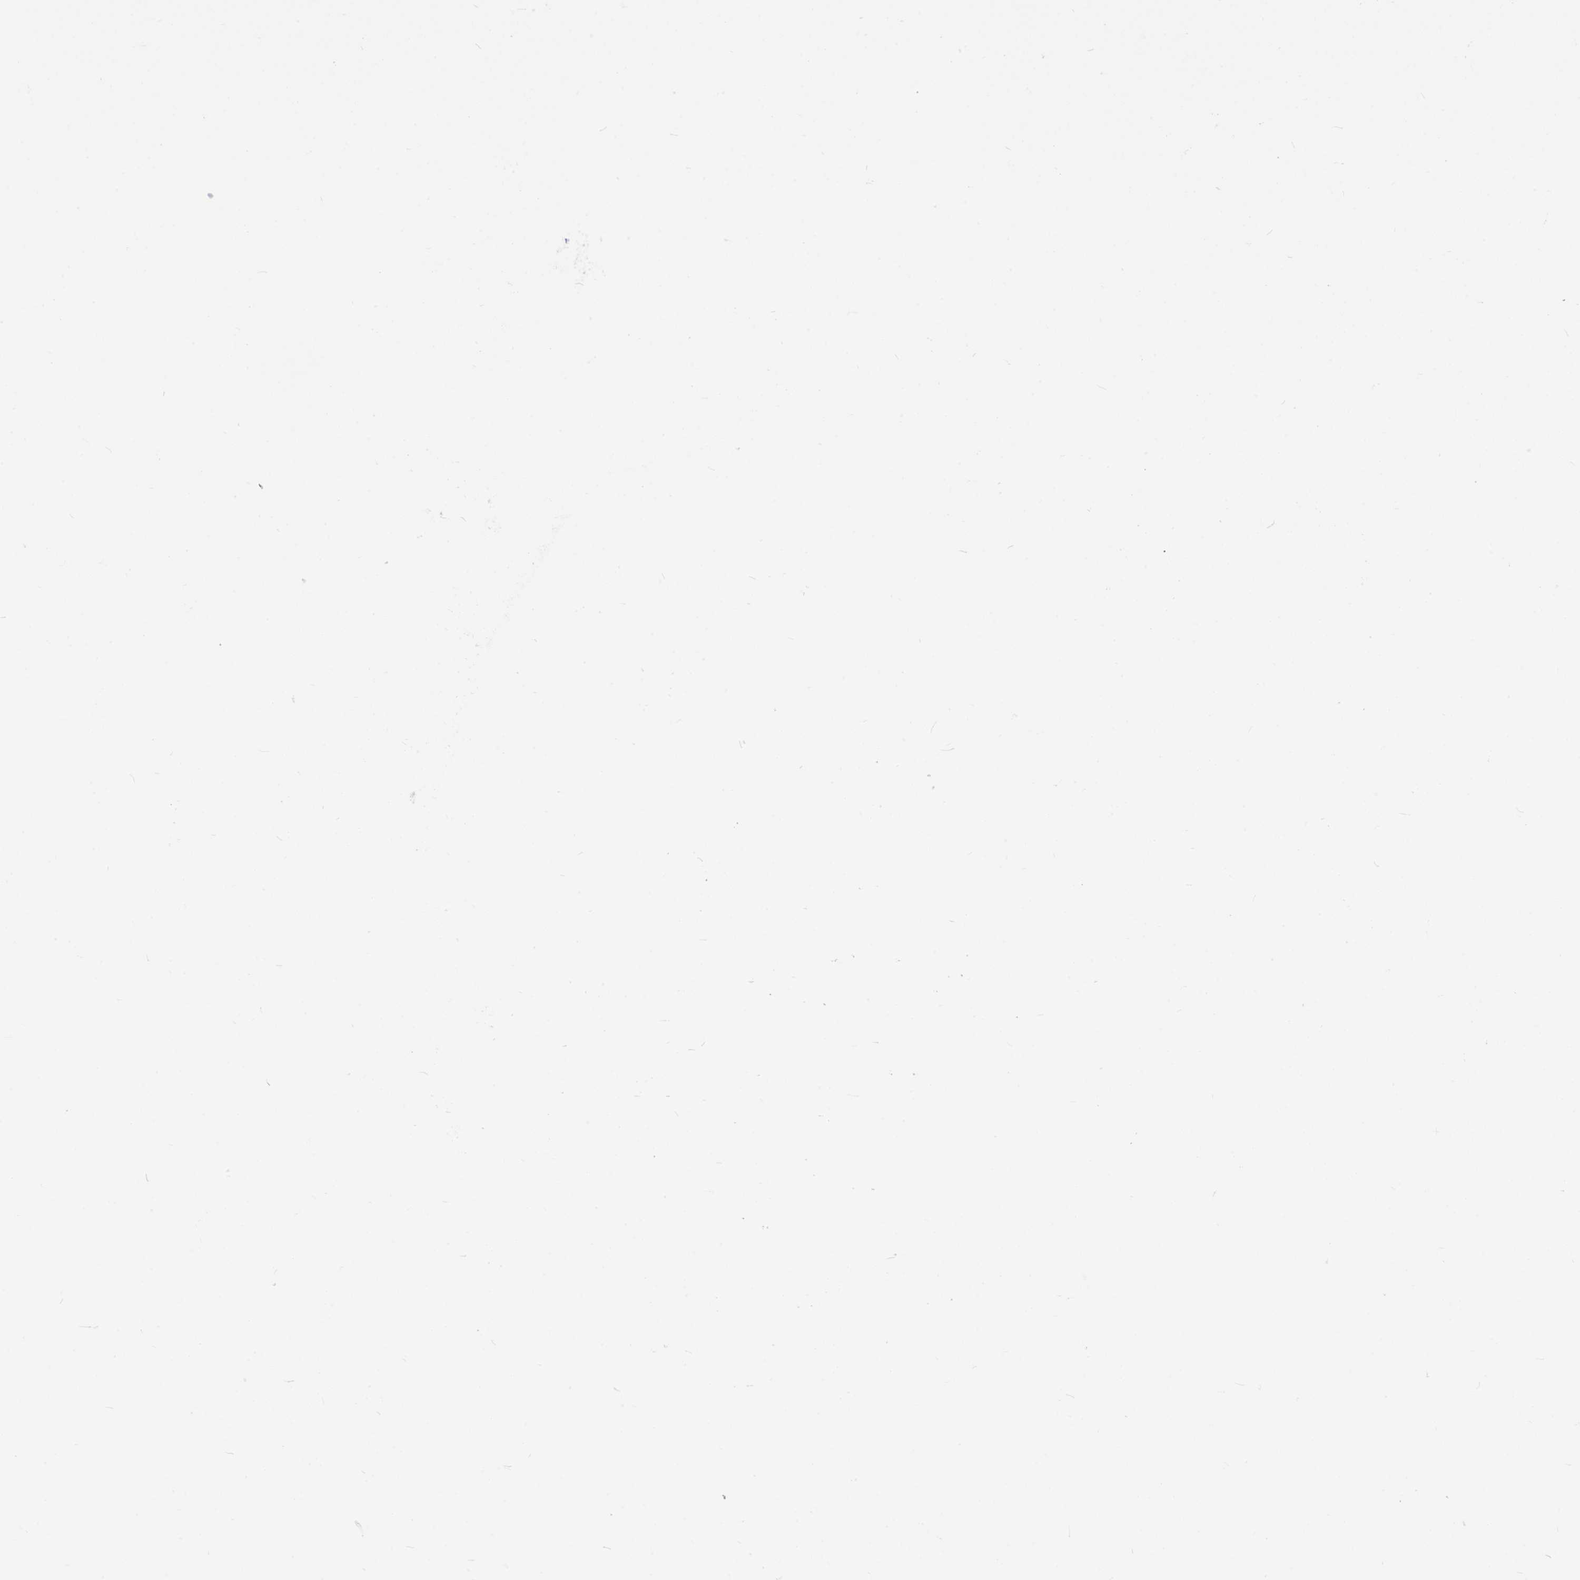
{"staining": {"intensity": "weak", "quantity": "<25%", "location": "nuclear"}, "tissue": "skin cancer", "cell_type": "Tumor cells", "image_type": "cancer", "snomed": [{"axis": "morphology", "description": "Normal tissue, NOS"}, {"axis": "morphology", "description": "Squamous cell carcinoma, NOS"}, {"axis": "topography", "description": "Skin"}], "caption": "Tumor cells are negative for protein expression in human skin cancer (squamous cell carcinoma).", "gene": "UTP18", "patient": {"sex": "male", "age": 72}}